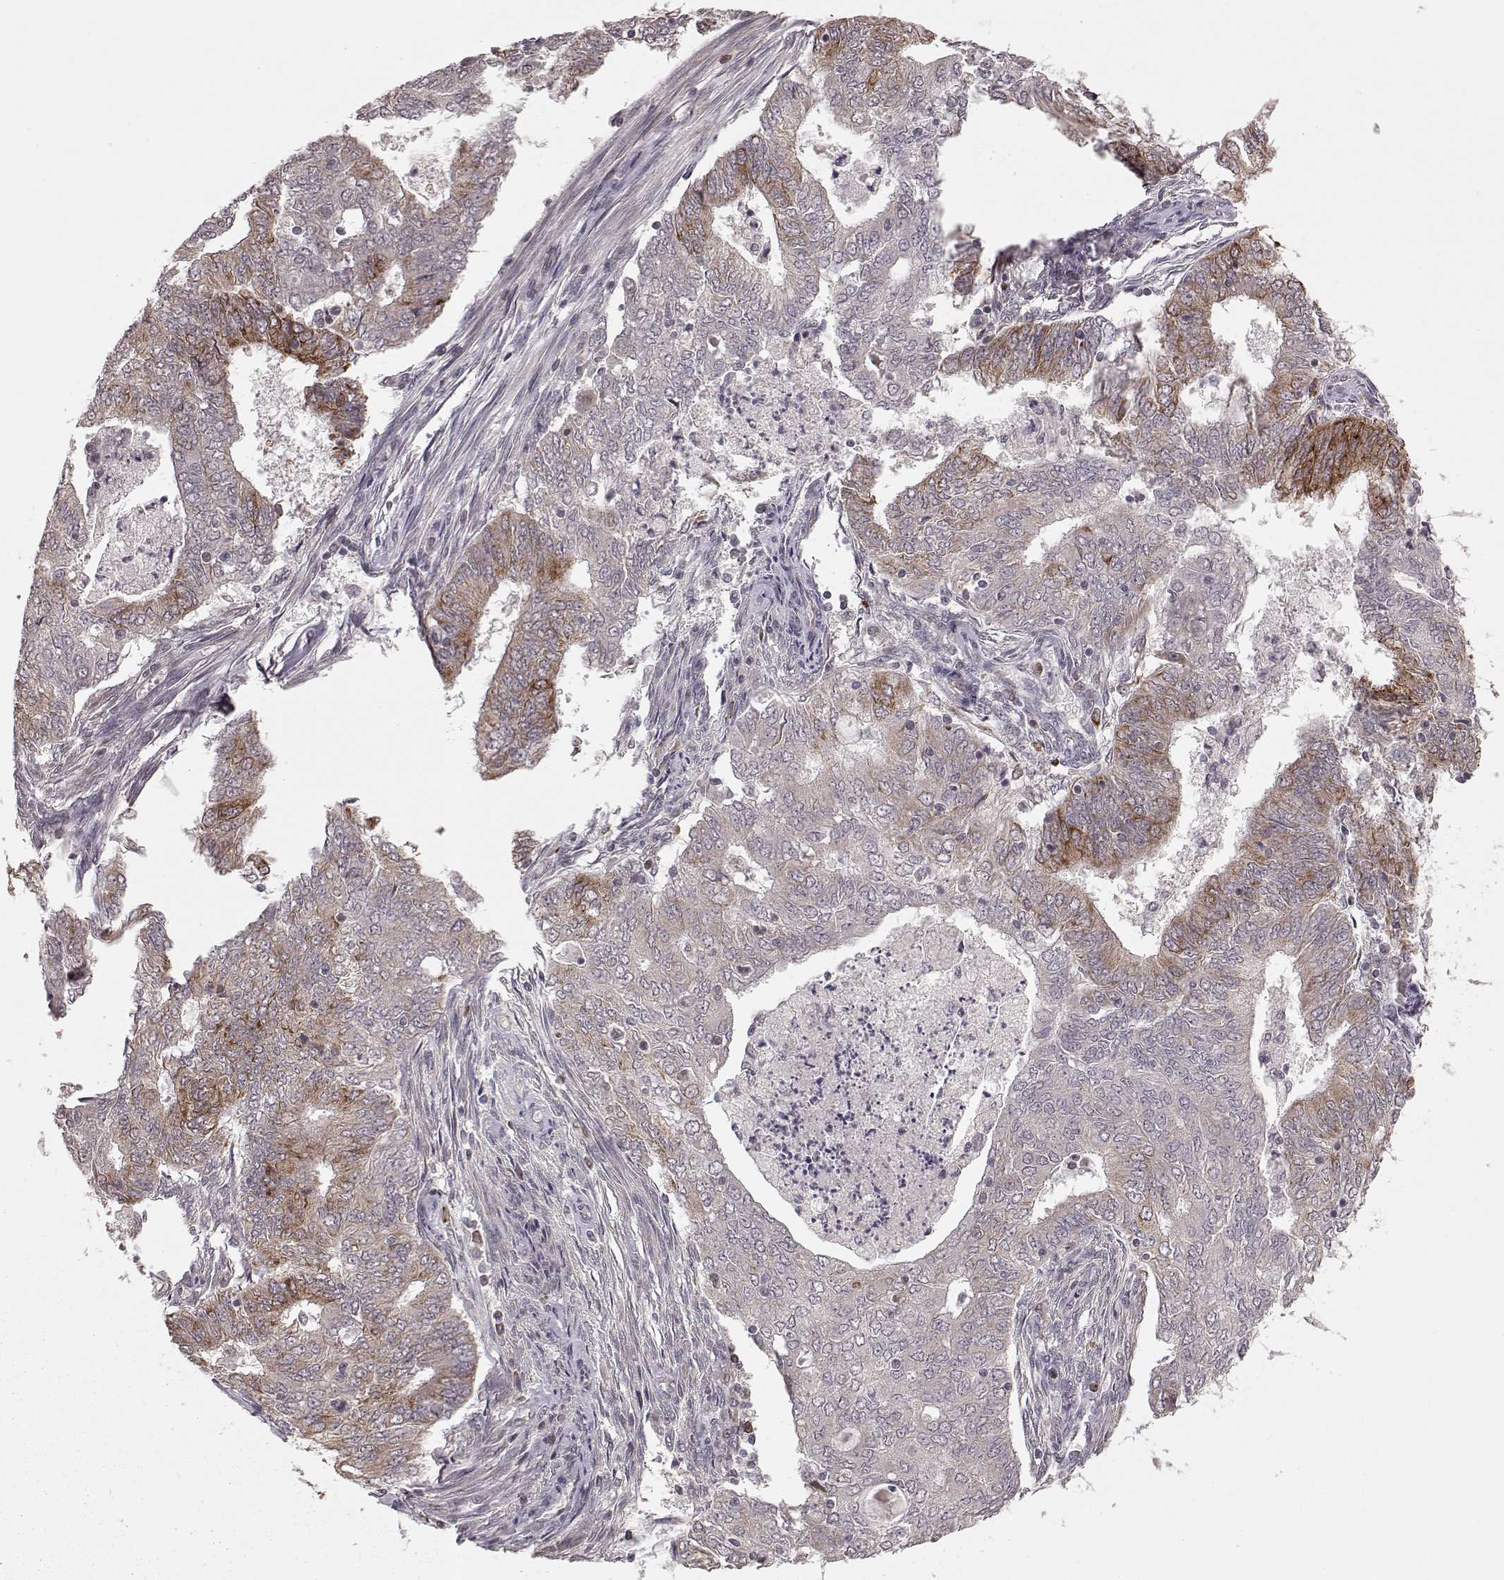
{"staining": {"intensity": "moderate", "quantity": "25%-75%", "location": "cytoplasmic/membranous"}, "tissue": "endometrial cancer", "cell_type": "Tumor cells", "image_type": "cancer", "snomed": [{"axis": "morphology", "description": "Adenocarcinoma, NOS"}, {"axis": "topography", "description": "Endometrium"}], "caption": "A high-resolution photomicrograph shows IHC staining of endometrial cancer (adenocarcinoma), which exhibits moderate cytoplasmic/membranous positivity in approximately 25%-75% of tumor cells. The staining is performed using DAB (3,3'-diaminobenzidine) brown chromogen to label protein expression. The nuclei are counter-stained blue using hematoxylin.", "gene": "ELOVL5", "patient": {"sex": "female", "age": 62}}